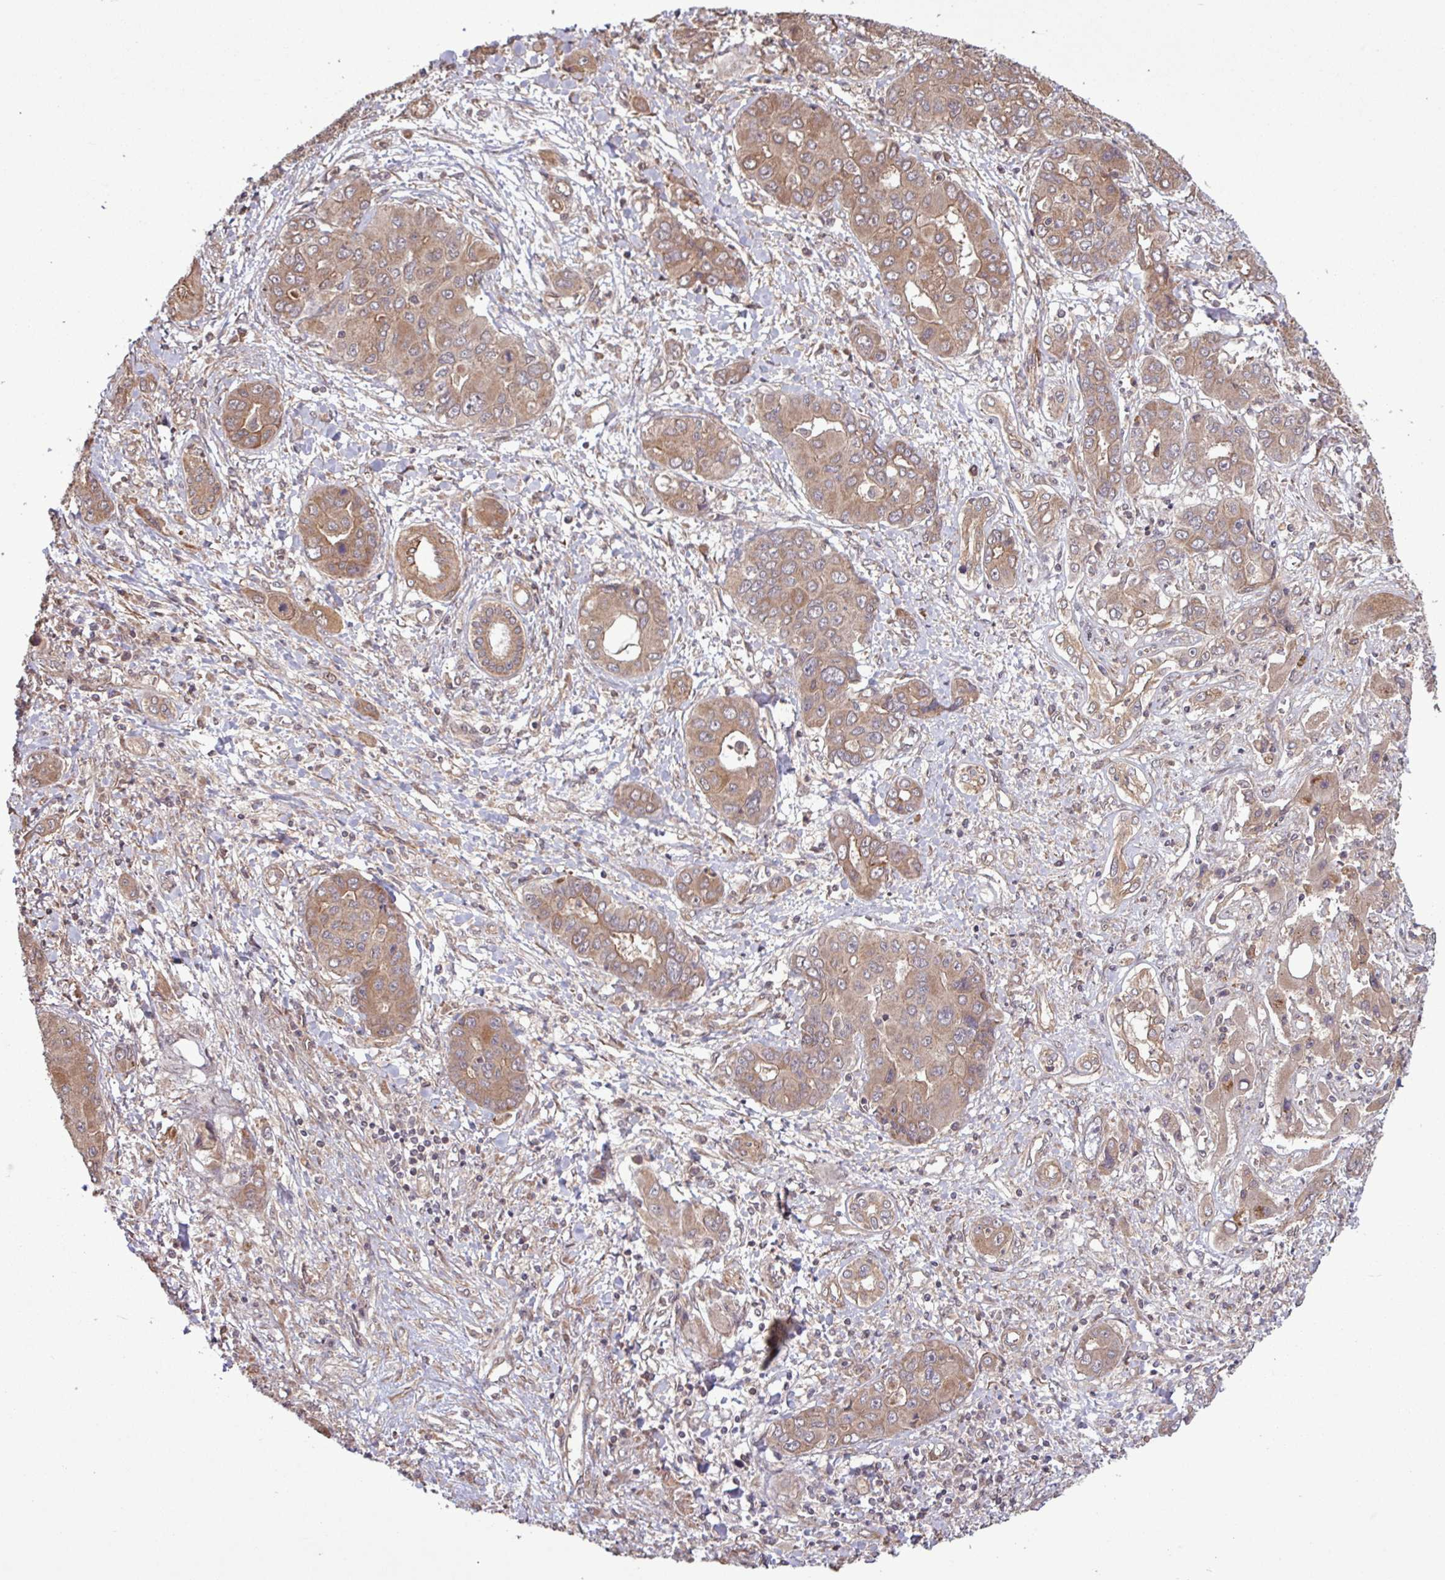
{"staining": {"intensity": "moderate", "quantity": ">75%", "location": "cytoplasmic/membranous"}, "tissue": "liver cancer", "cell_type": "Tumor cells", "image_type": "cancer", "snomed": [{"axis": "morphology", "description": "Cholangiocarcinoma"}, {"axis": "topography", "description": "Liver"}], "caption": "A medium amount of moderate cytoplasmic/membranous staining is present in about >75% of tumor cells in liver cancer tissue.", "gene": "TRABD2A", "patient": {"sex": "male", "age": 67}}